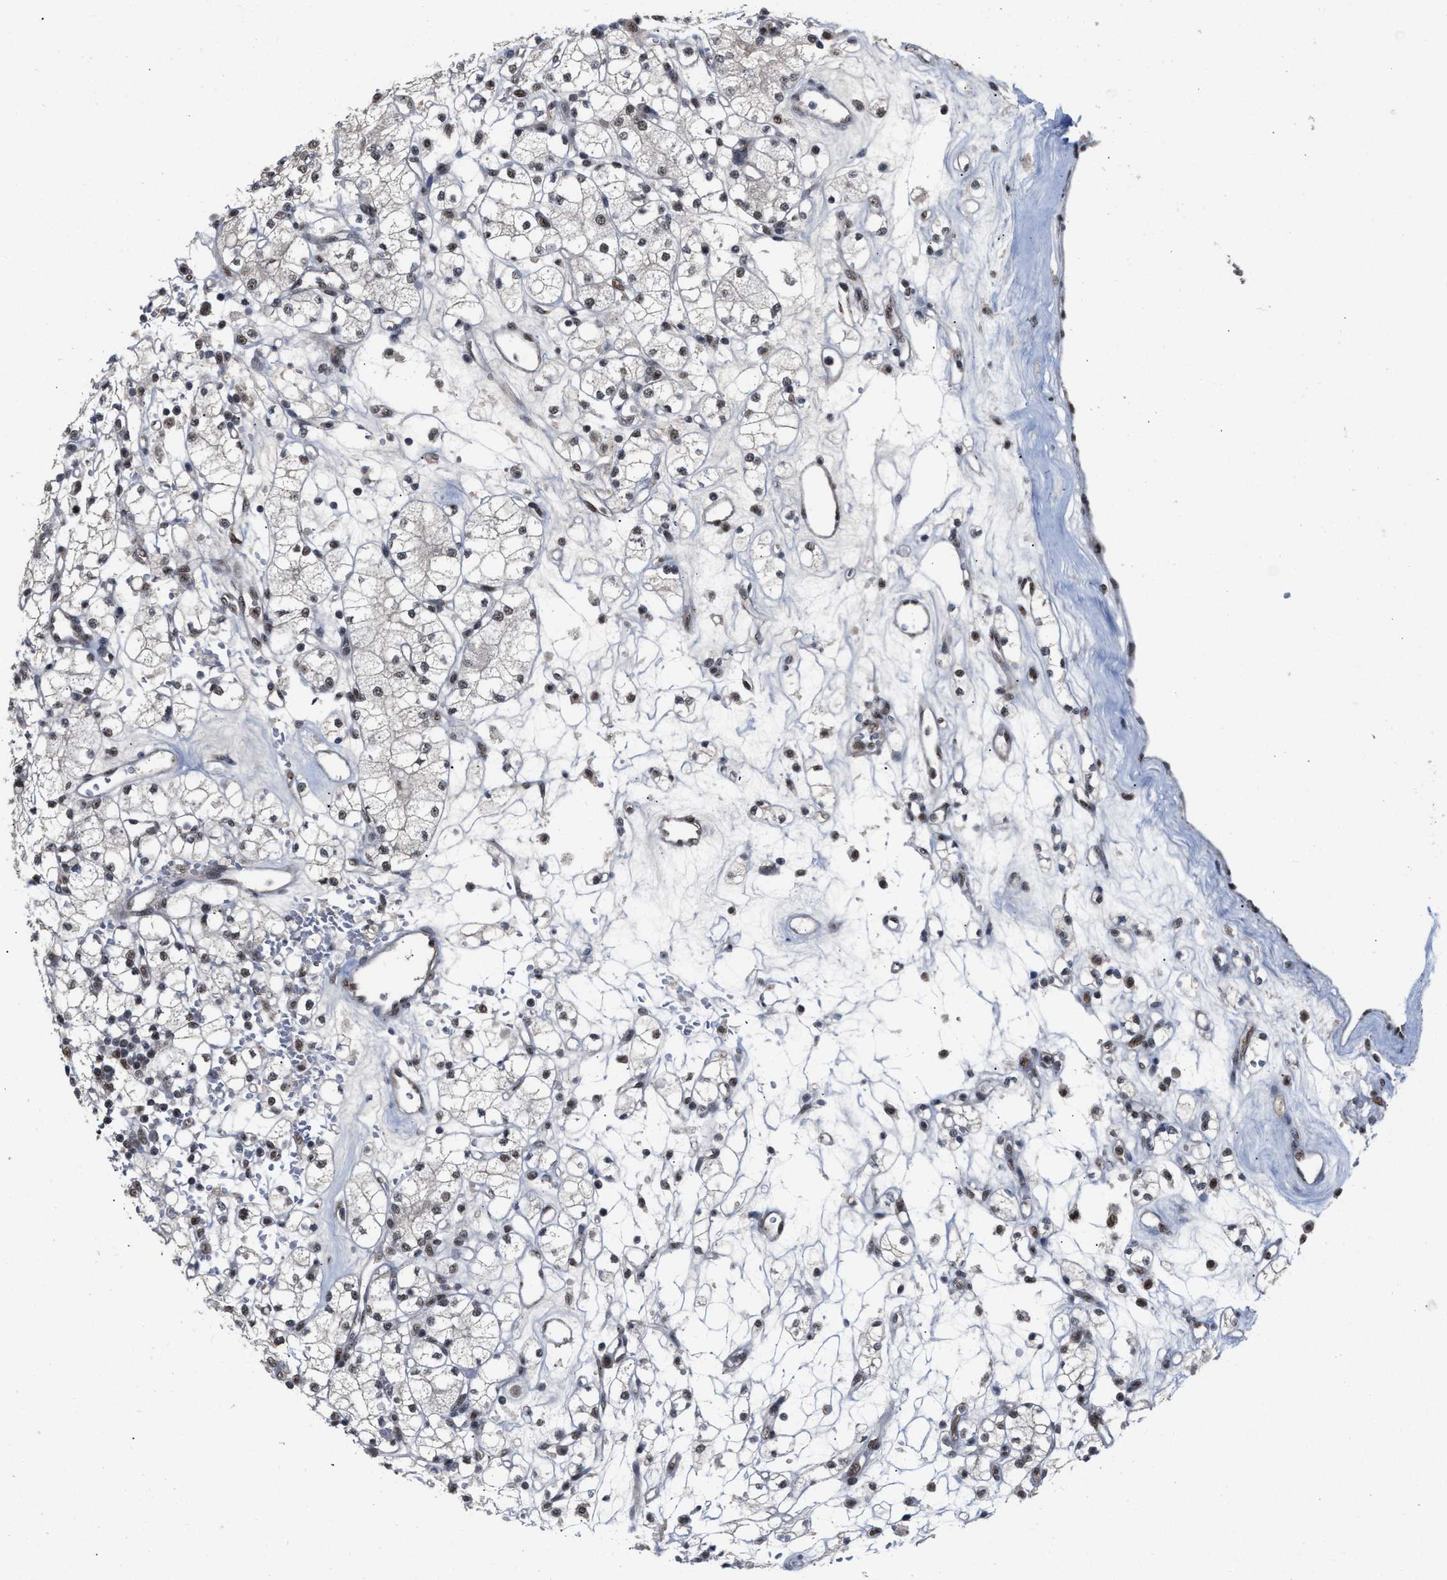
{"staining": {"intensity": "moderate", "quantity": "25%-75%", "location": "nuclear"}, "tissue": "renal cancer", "cell_type": "Tumor cells", "image_type": "cancer", "snomed": [{"axis": "morphology", "description": "Adenocarcinoma, NOS"}, {"axis": "topography", "description": "Kidney"}], "caption": "Immunohistochemical staining of human renal cancer (adenocarcinoma) shows medium levels of moderate nuclear protein expression in approximately 25%-75% of tumor cells. (IHC, brightfield microscopy, high magnification).", "gene": "EIF4A3", "patient": {"sex": "male", "age": 77}}